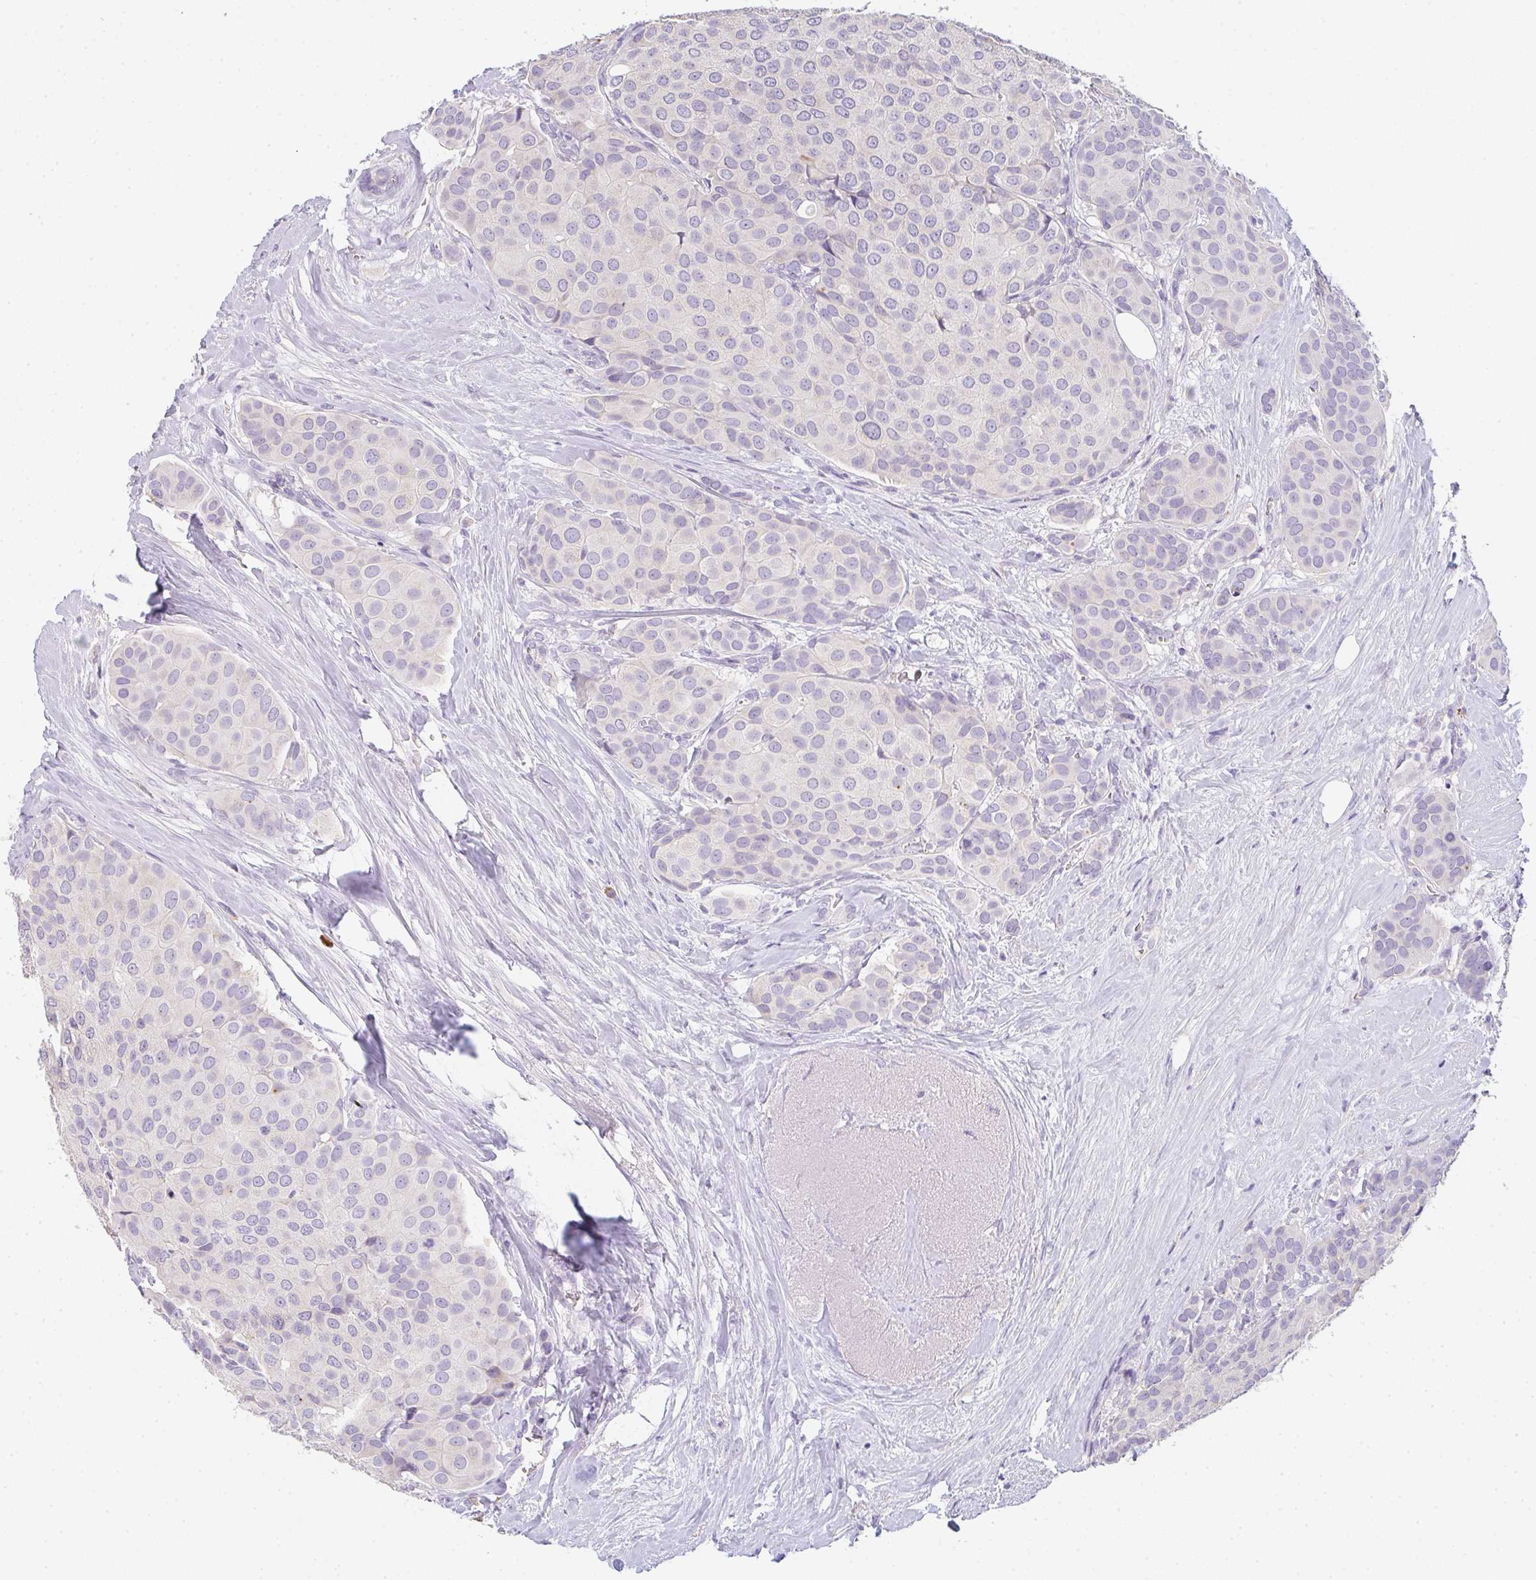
{"staining": {"intensity": "negative", "quantity": "none", "location": "none"}, "tissue": "breast cancer", "cell_type": "Tumor cells", "image_type": "cancer", "snomed": [{"axis": "morphology", "description": "Duct carcinoma"}, {"axis": "topography", "description": "Breast"}], "caption": "IHC of human breast cancer displays no expression in tumor cells.", "gene": "ZNF215", "patient": {"sex": "female", "age": 70}}